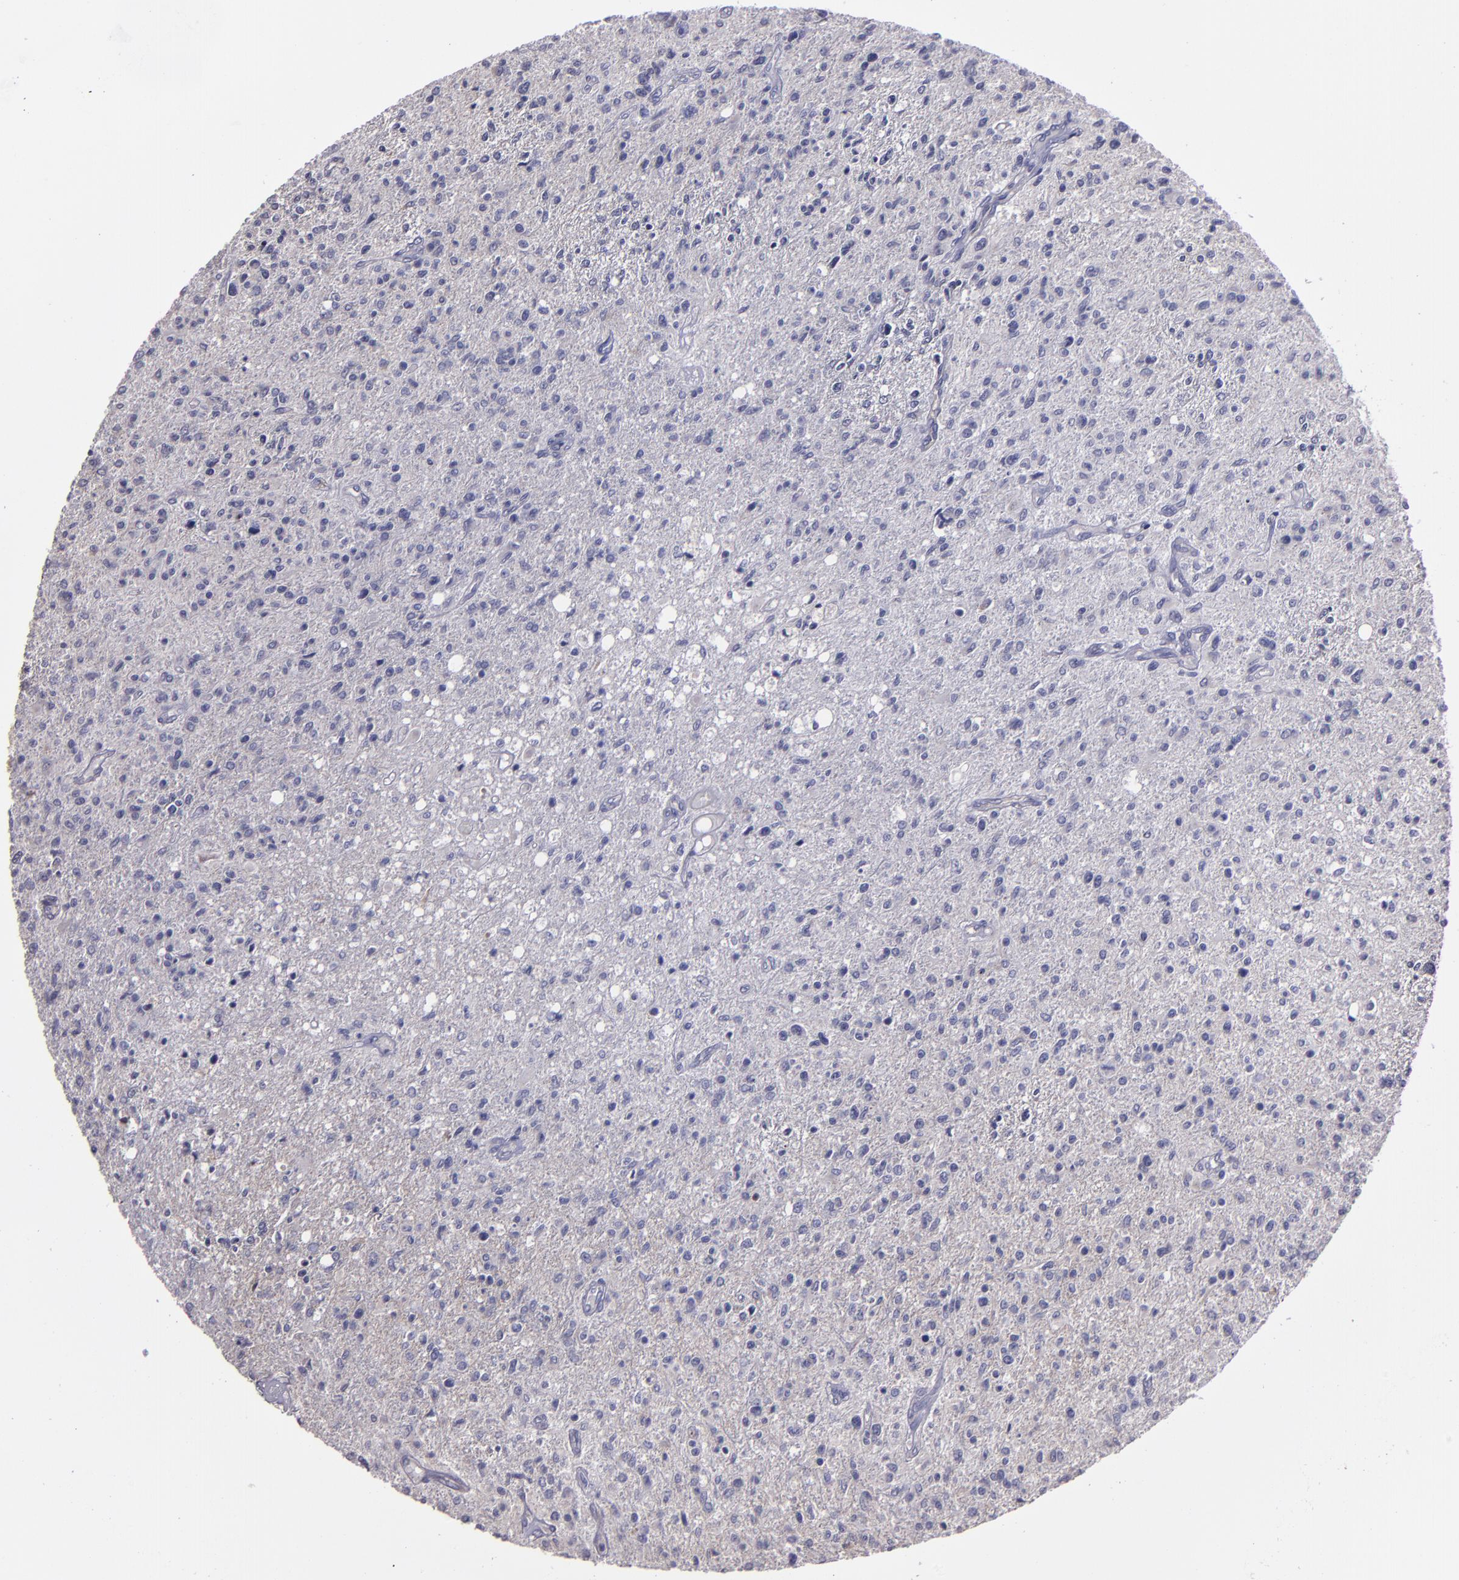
{"staining": {"intensity": "negative", "quantity": "none", "location": "none"}, "tissue": "glioma", "cell_type": "Tumor cells", "image_type": "cancer", "snomed": [{"axis": "morphology", "description": "Glioma, malignant, High grade"}, {"axis": "topography", "description": "Cerebral cortex"}], "caption": "Immunohistochemistry histopathology image of human glioma stained for a protein (brown), which reveals no staining in tumor cells.", "gene": "MASP1", "patient": {"sex": "male", "age": 76}}